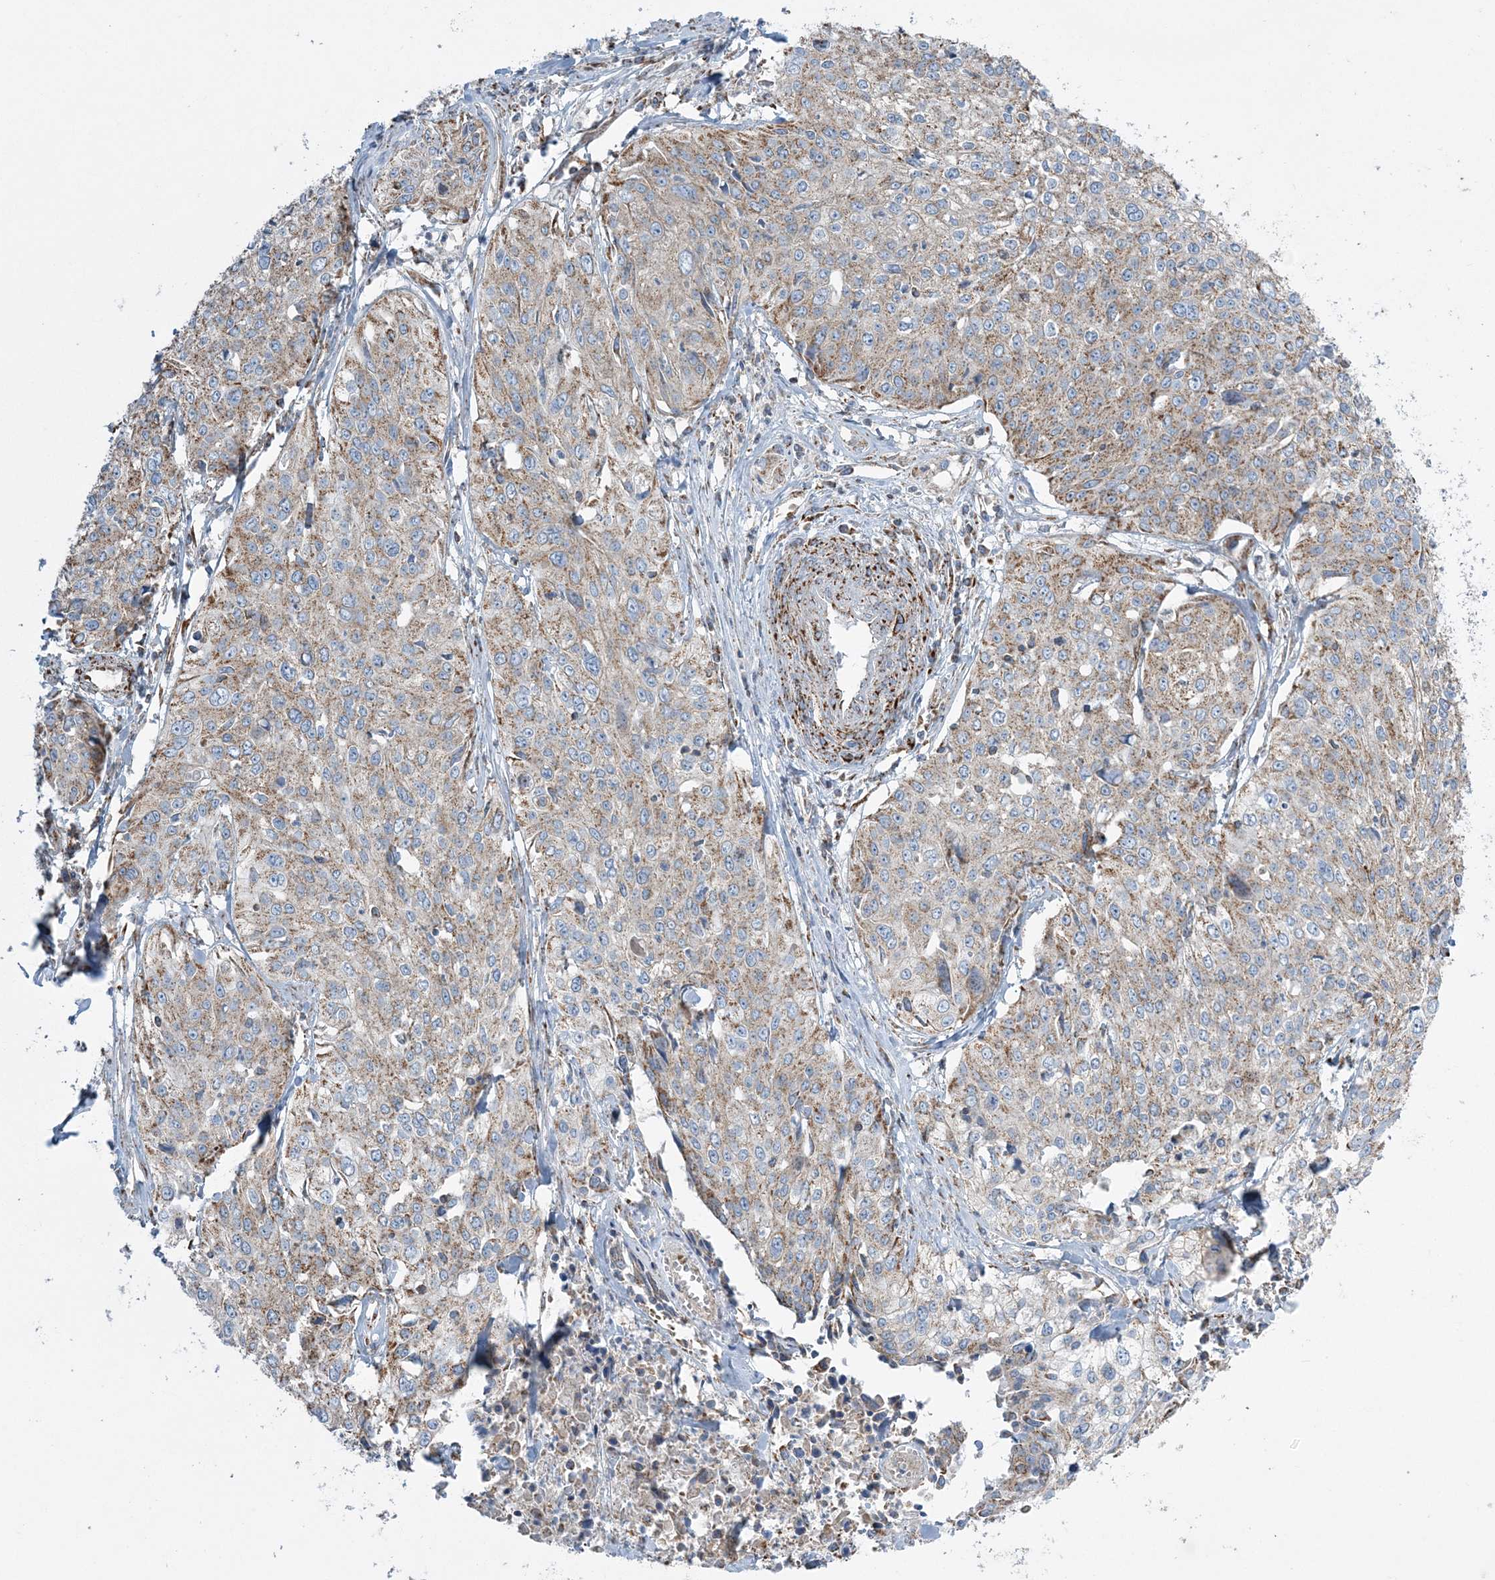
{"staining": {"intensity": "moderate", "quantity": "25%-75%", "location": "cytoplasmic/membranous"}, "tissue": "cervical cancer", "cell_type": "Tumor cells", "image_type": "cancer", "snomed": [{"axis": "morphology", "description": "Squamous cell carcinoma, NOS"}, {"axis": "topography", "description": "Cervix"}], "caption": "The immunohistochemical stain shows moderate cytoplasmic/membranous positivity in tumor cells of cervical squamous cell carcinoma tissue. The staining is performed using DAB (3,3'-diaminobenzidine) brown chromogen to label protein expression. The nuclei are counter-stained blue using hematoxylin.", "gene": "RAB11FIP3", "patient": {"sex": "female", "age": 31}}